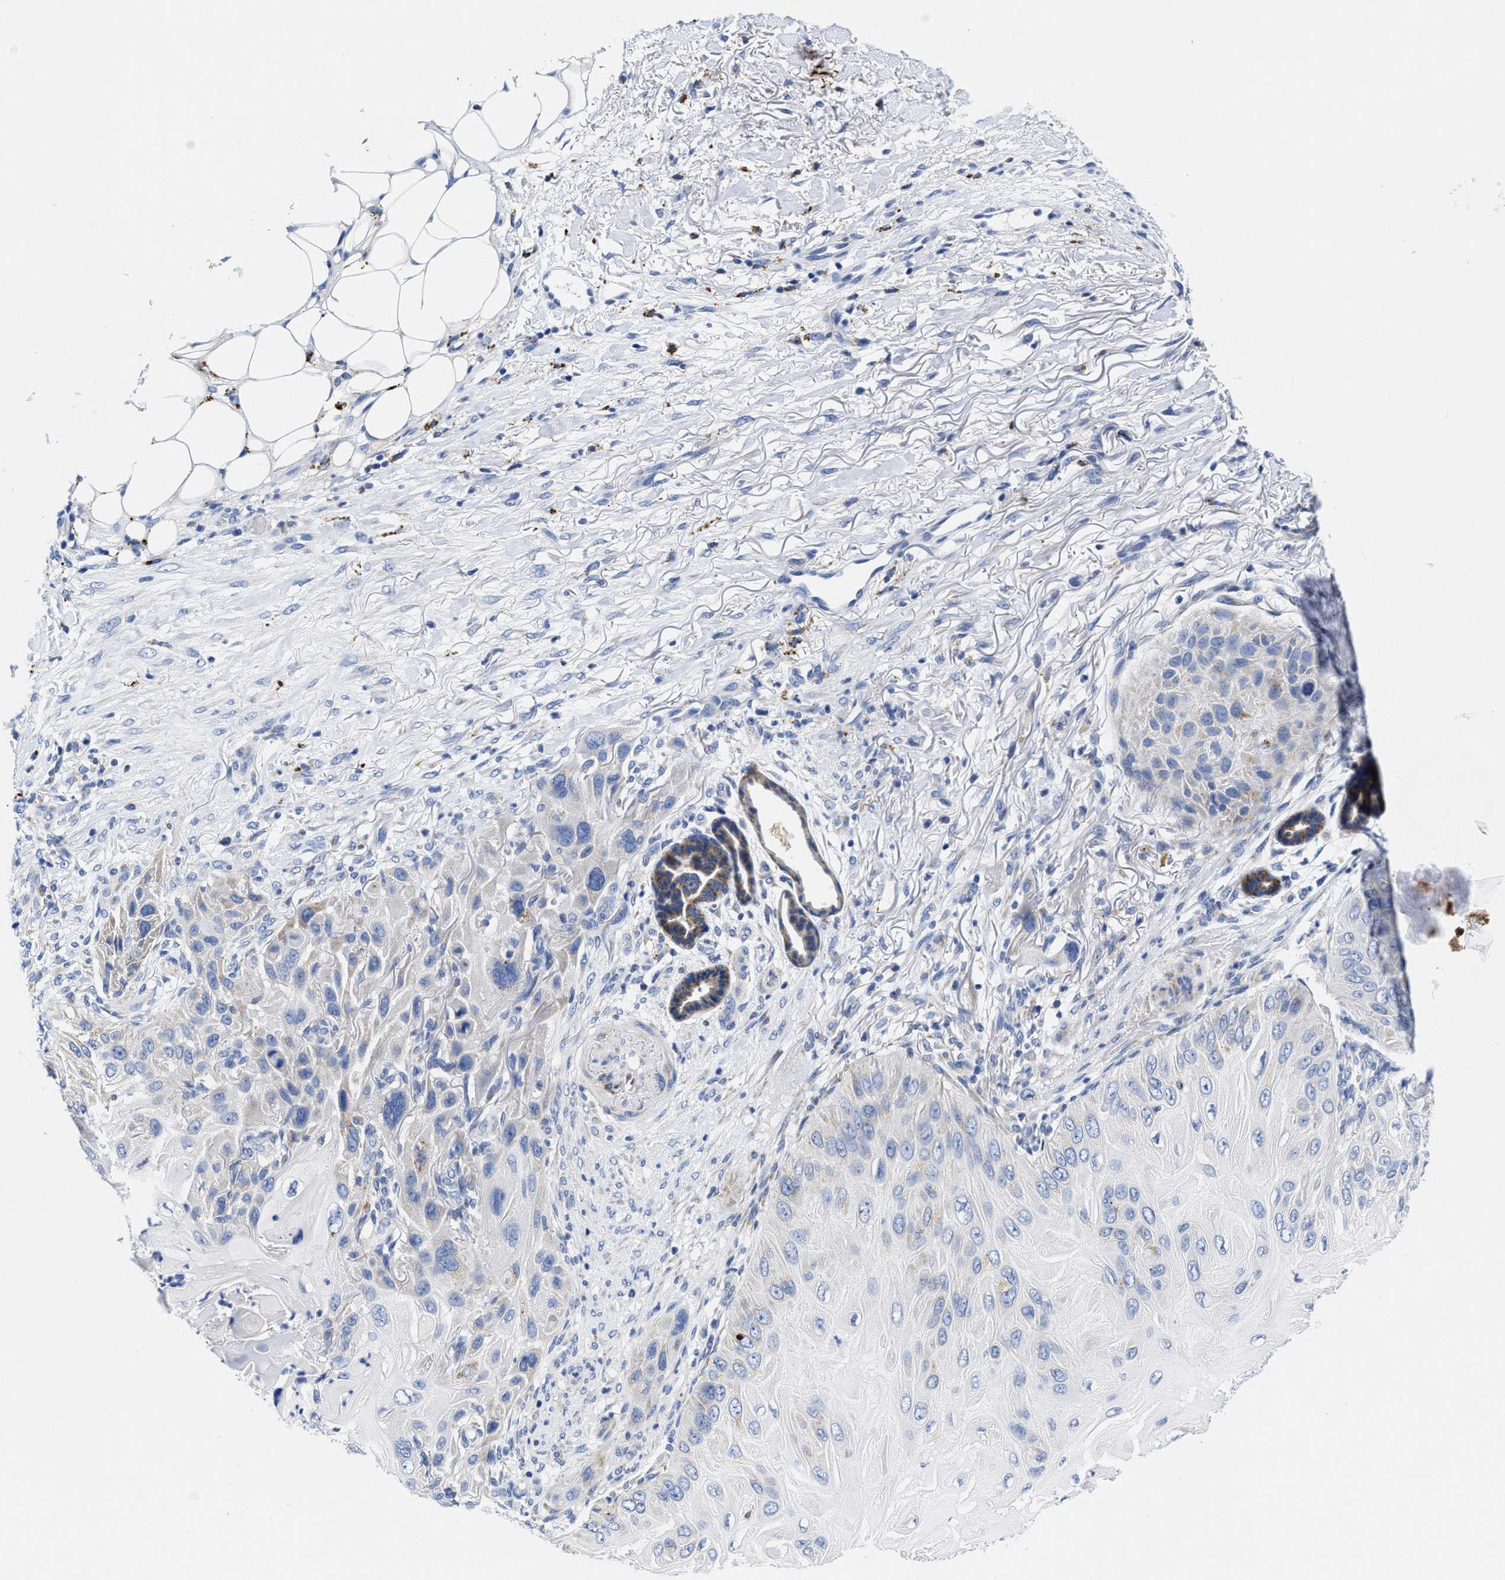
{"staining": {"intensity": "weak", "quantity": "<25%", "location": "cytoplasmic/membranous"}, "tissue": "skin cancer", "cell_type": "Tumor cells", "image_type": "cancer", "snomed": [{"axis": "morphology", "description": "Squamous cell carcinoma, NOS"}, {"axis": "topography", "description": "Skin"}], "caption": "Skin squamous cell carcinoma was stained to show a protein in brown. There is no significant positivity in tumor cells.", "gene": "TBRG4", "patient": {"sex": "female", "age": 77}}